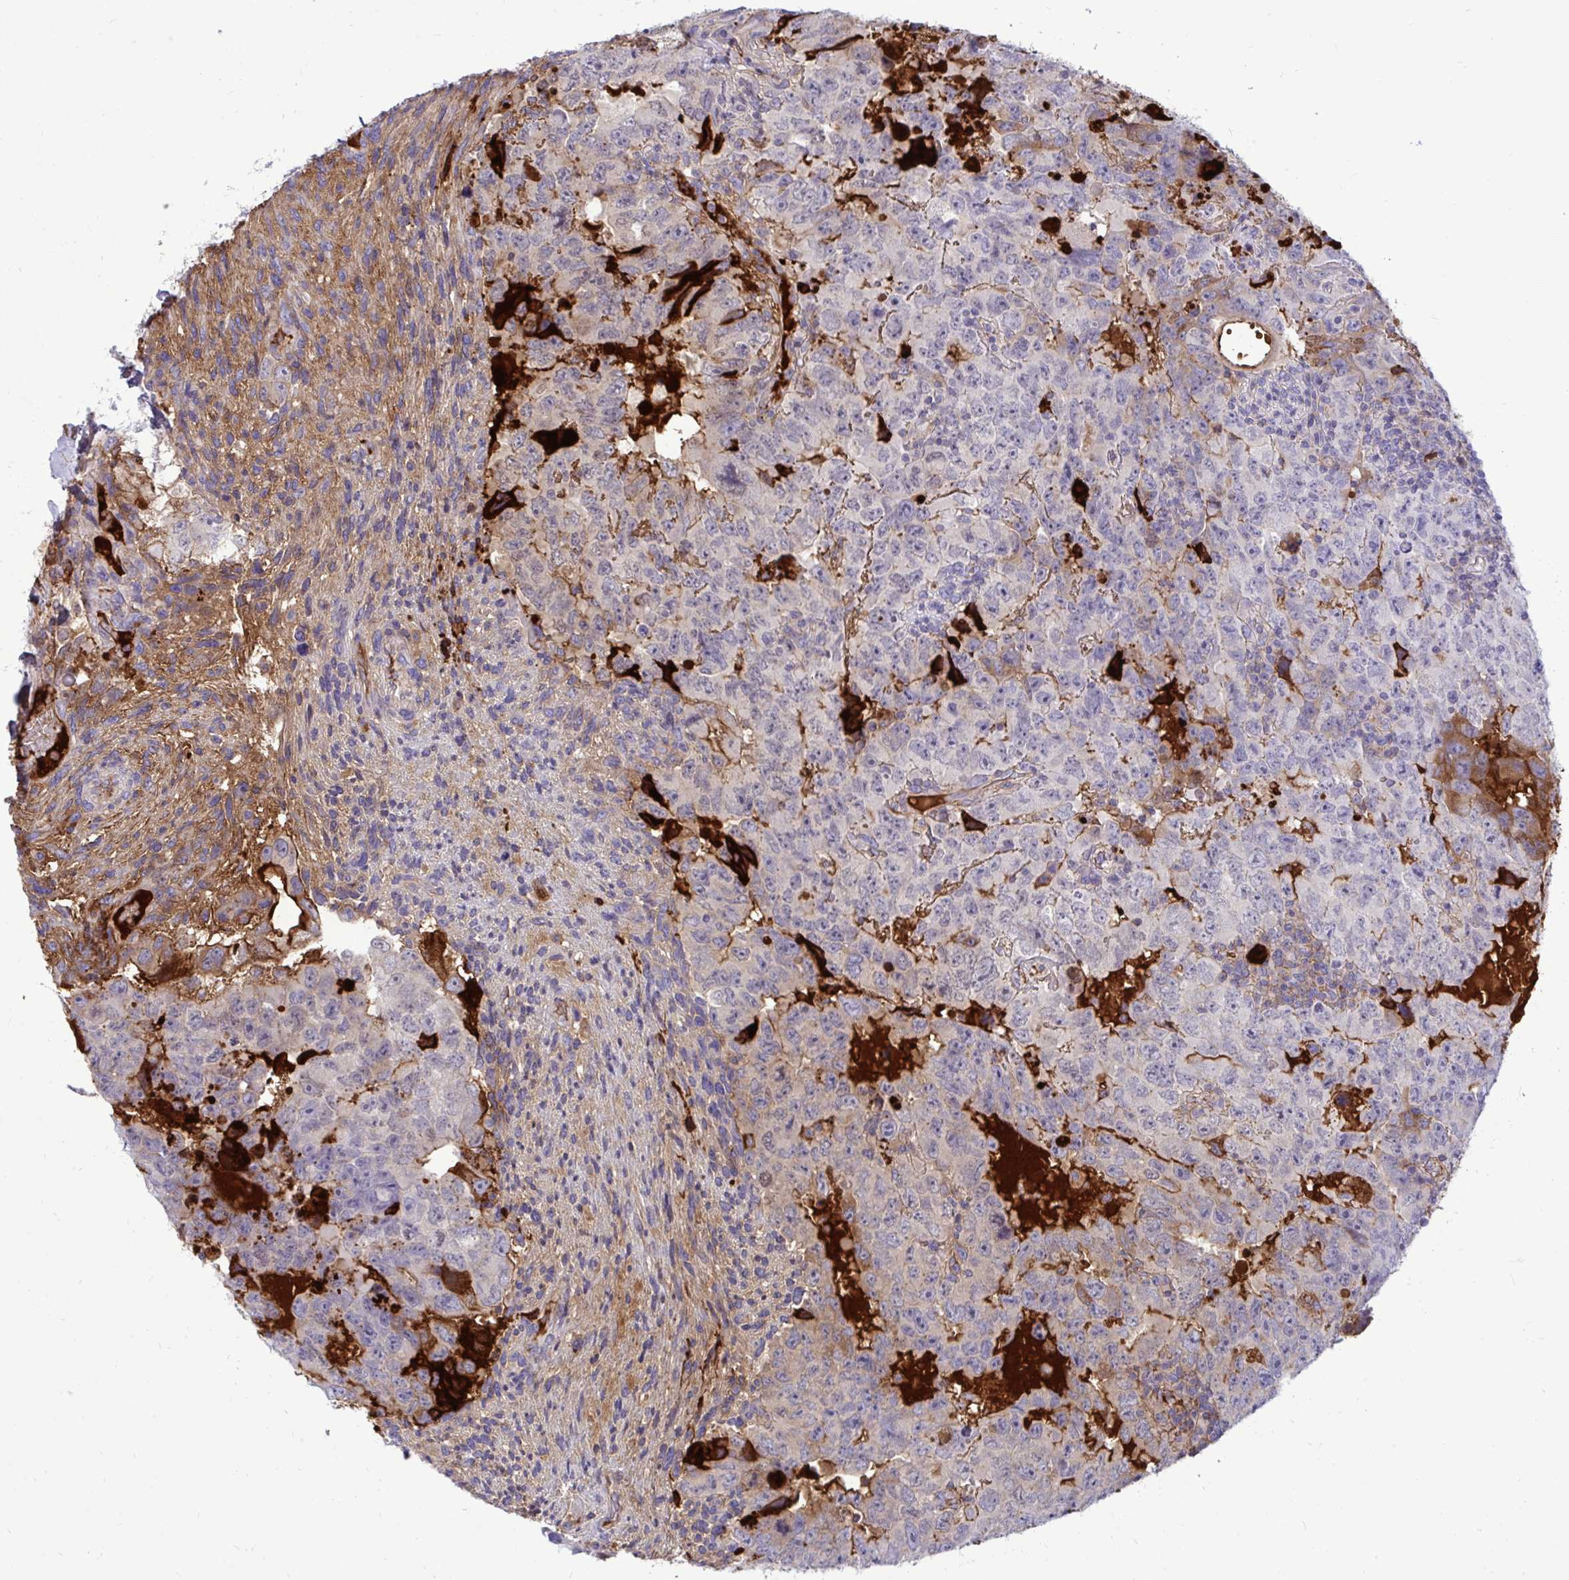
{"staining": {"intensity": "moderate", "quantity": "<25%", "location": "cytoplasmic/membranous"}, "tissue": "testis cancer", "cell_type": "Tumor cells", "image_type": "cancer", "snomed": [{"axis": "morphology", "description": "Carcinoma, Embryonal, NOS"}, {"axis": "topography", "description": "Testis"}], "caption": "Immunohistochemistry of human testis embryonal carcinoma reveals low levels of moderate cytoplasmic/membranous staining in approximately <25% of tumor cells. The staining was performed using DAB (3,3'-diaminobenzidine) to visualize the protein expression in brown, while the nuclei were stained in blue with hematoxylin (Magnification: 20x).", "gene": "F2", "patient": {"sex": "male", "age": 24}}